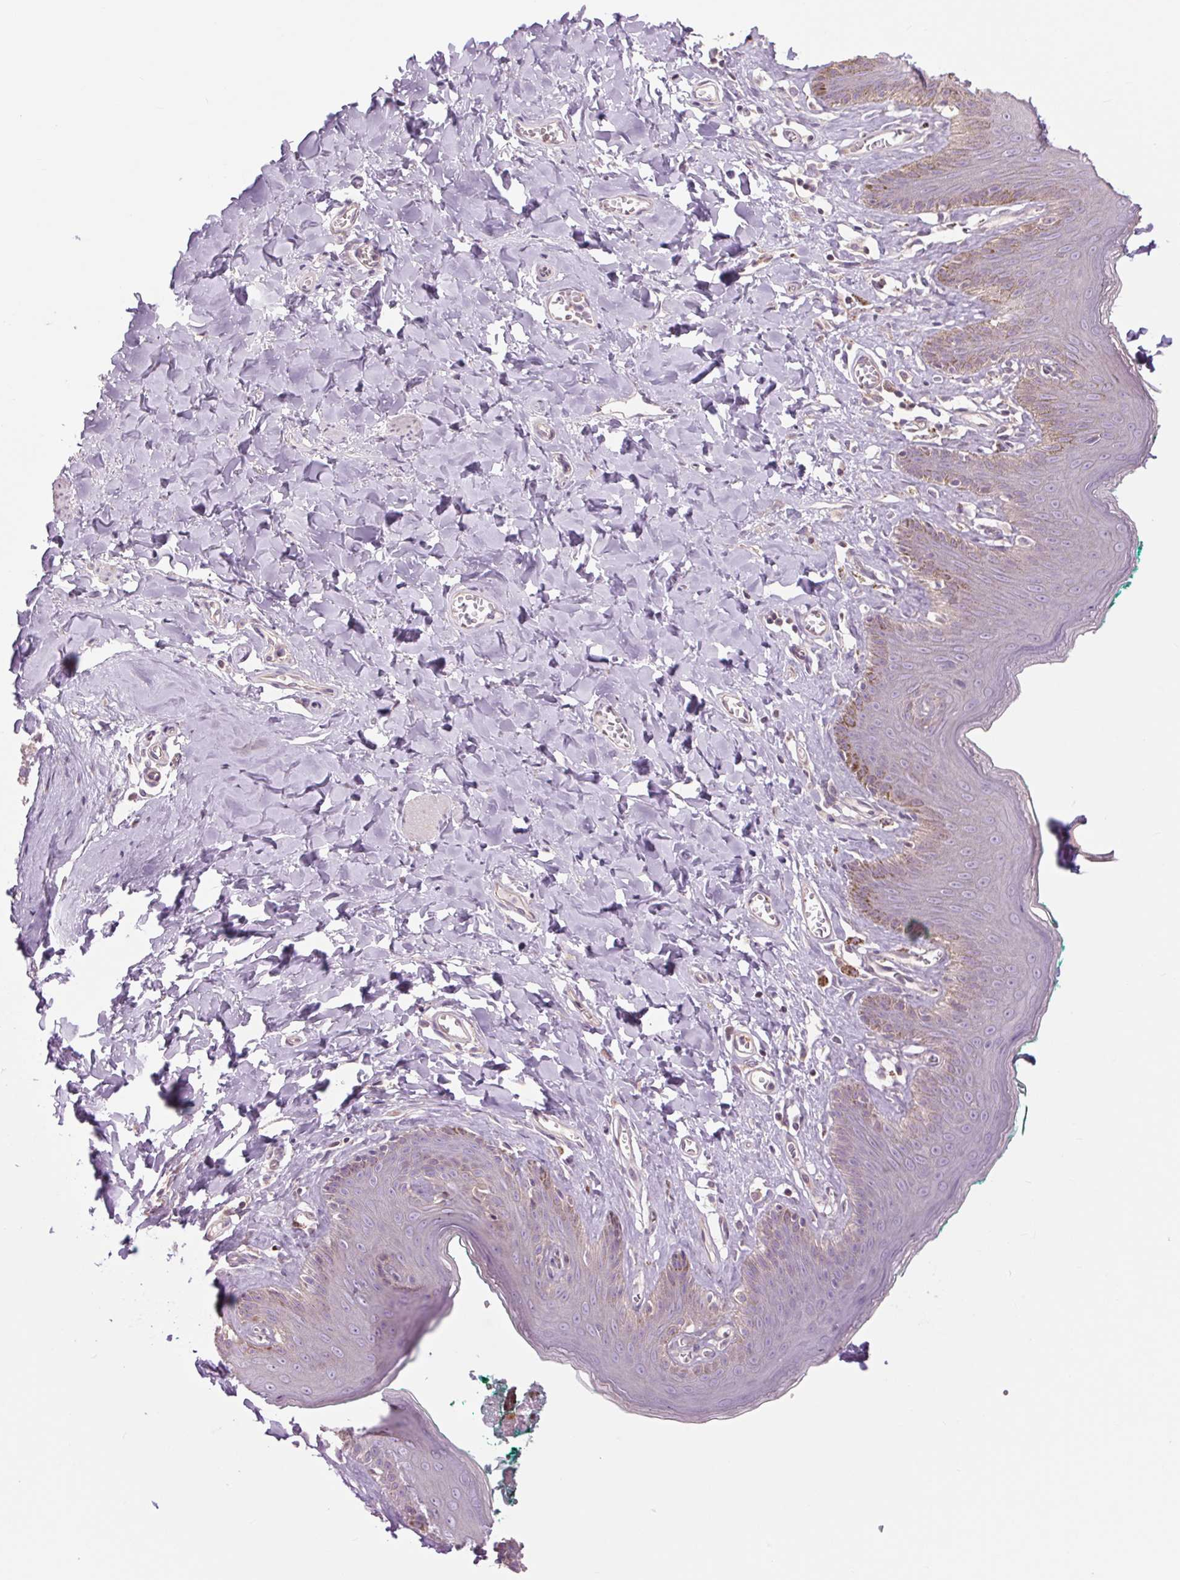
{"staining": {"intensity": "weak", "quantity": "<25%", "location": "cytoplasmic/membranous"}, "tissue": "skin", "cell_type": "Epidermal cells", "image_type": "normal", "snomed": [{"axis": "morphology", "description": "Normal tissue, NOS"}, {"axis": "topography", "description": "Vulva"}, {"axis": "topography", "description": "Peripheral nerve tissue"}], "caption": "The micrograph shows no staining of epidermal cells in benign skin. (DAB IHC, high magnification).", "gene": "CTNNA3", "patient": {"sex": "female", "age": 66}}